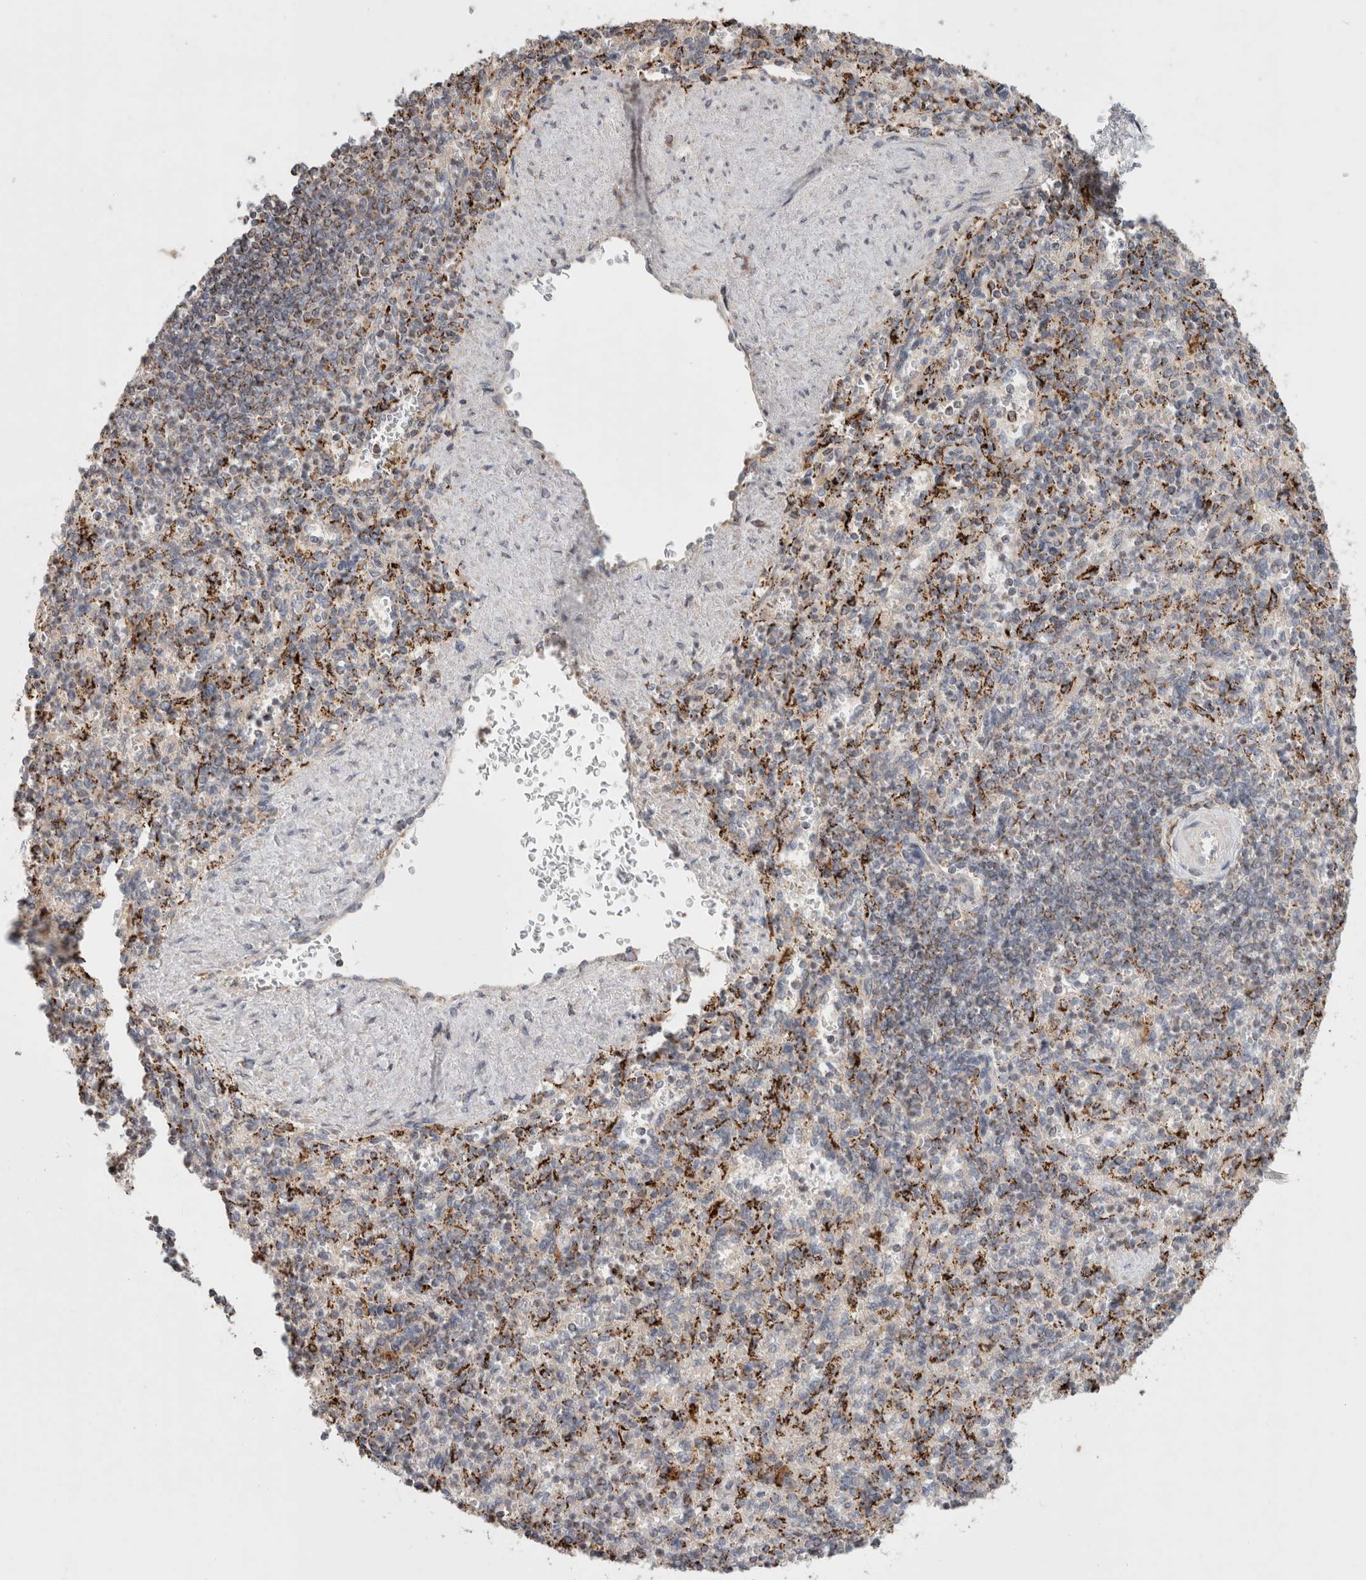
{"staining": {"intensity": "strong", "quantity": "<25%", "location": "cytoplasmic/membranous"}, "tissue": "spleen", "cell_type": "Cells in red pulp", "image_type": "normal", "snomed": [{"axis": "morphology", "description": "Normal tissue, NOS"}, {"axis": "topography", "description": "Spleen"}], "caption": "Protein staining by IHC displays strong cytoplasmic/membranous positivity in about <25% of cells in red pulp in normal spleen. Nuclei are stained in blue.", "gene": "HROB", "patient": {"sex": "female", "age": 74}}